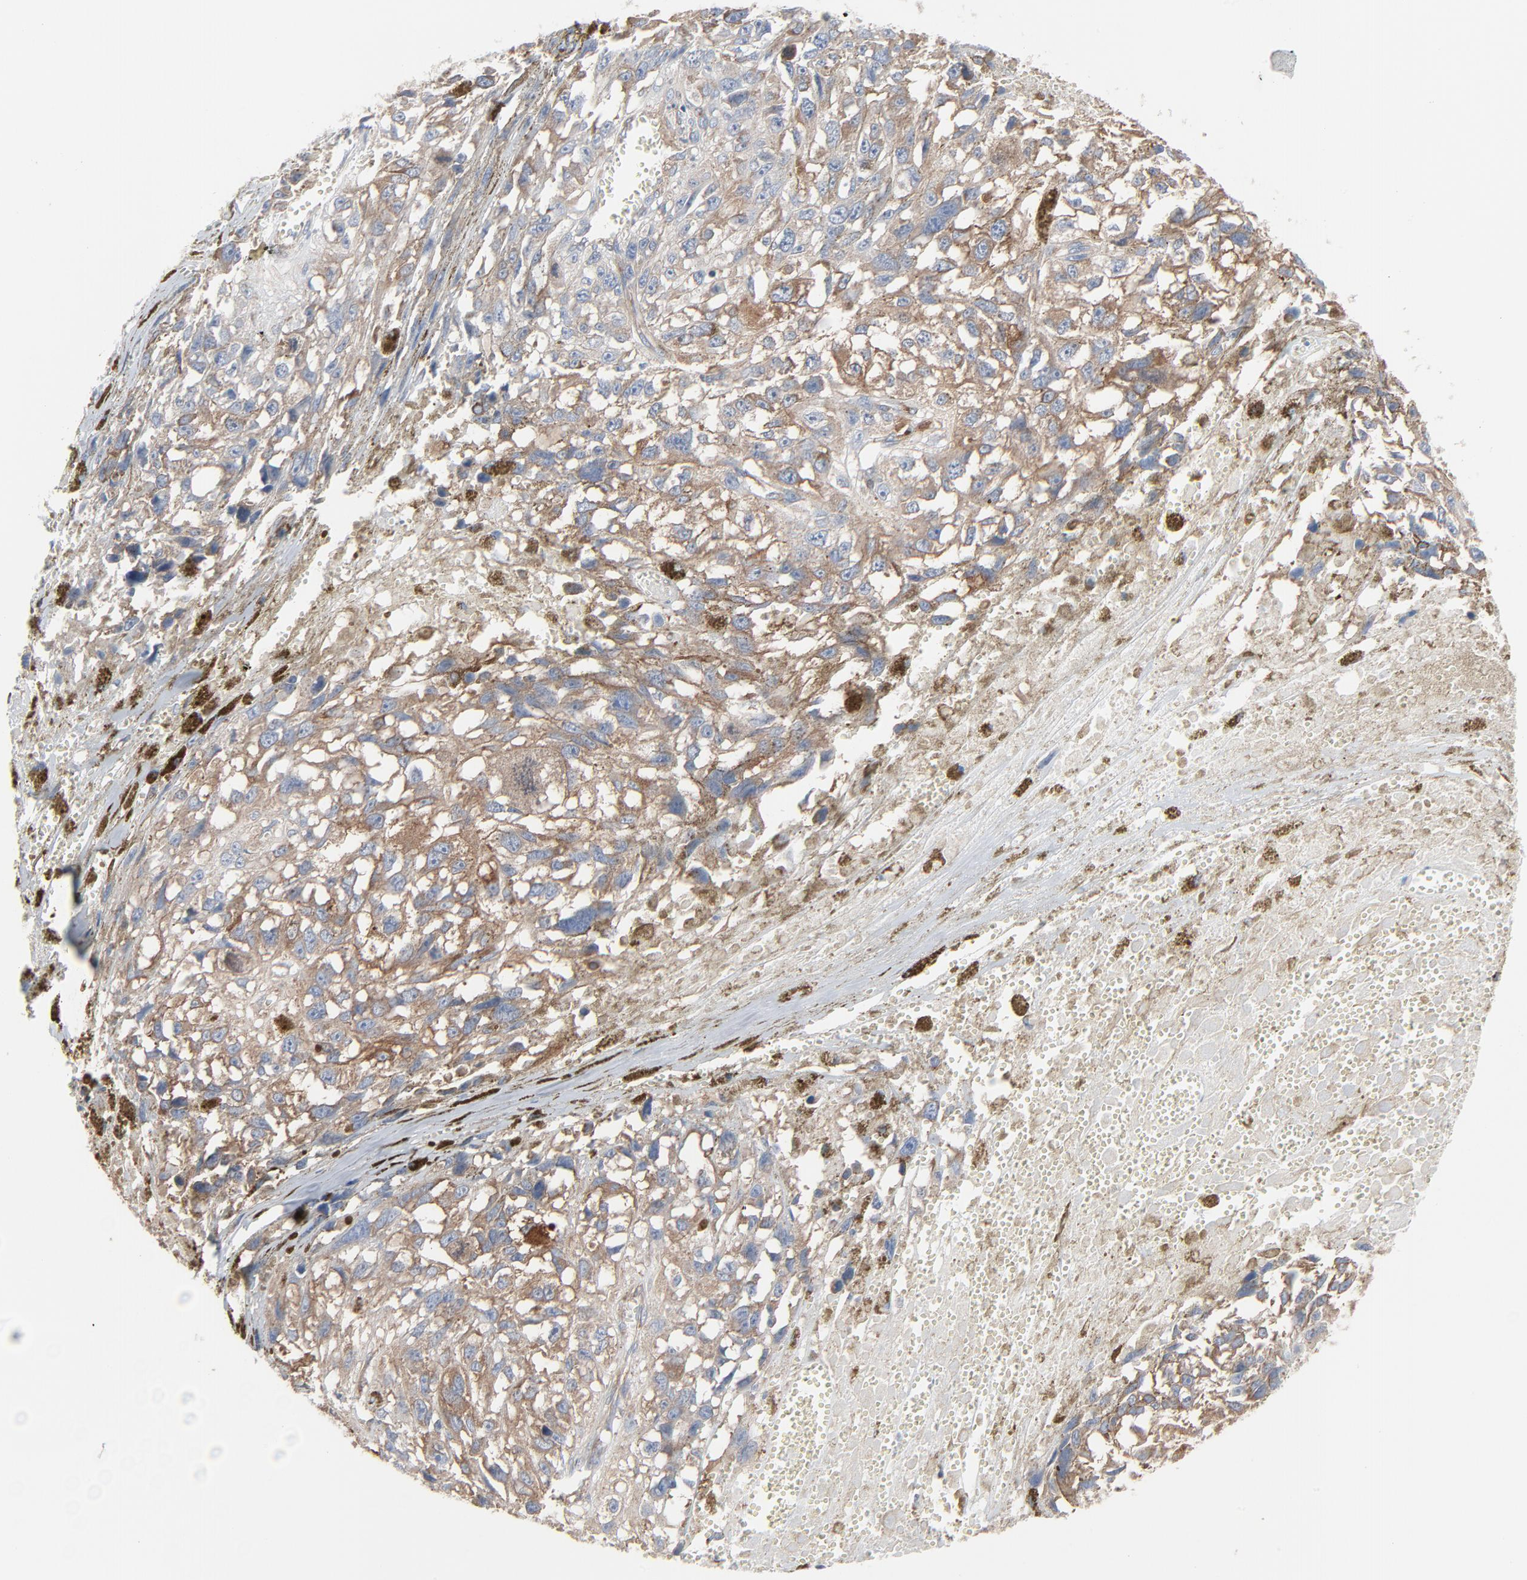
{"staining": {"intensity": "moderate", "quantity": ">75%", "location": "cytoplasmic/membranous"}, "tissue": "melanoma", "cell_type": "Tumor cells", "image_type": "cancer", "snomed": [{"axis": "morphology", "description": "Malignant melanoma, Metastatic site"}, {"axis": "topography", "description": "Lymph node"}], "caption": "Protein expression analysis of melanoma displays moderate cytoplasmic/membranous positivity in approximately >75% of tumor cells. (DAB (3,3'-diaminobenzidine) IHC with brightfield microscopy, high magnification).", "gene": "OPTN", "patient": {"sex": "male", "age": 59}}